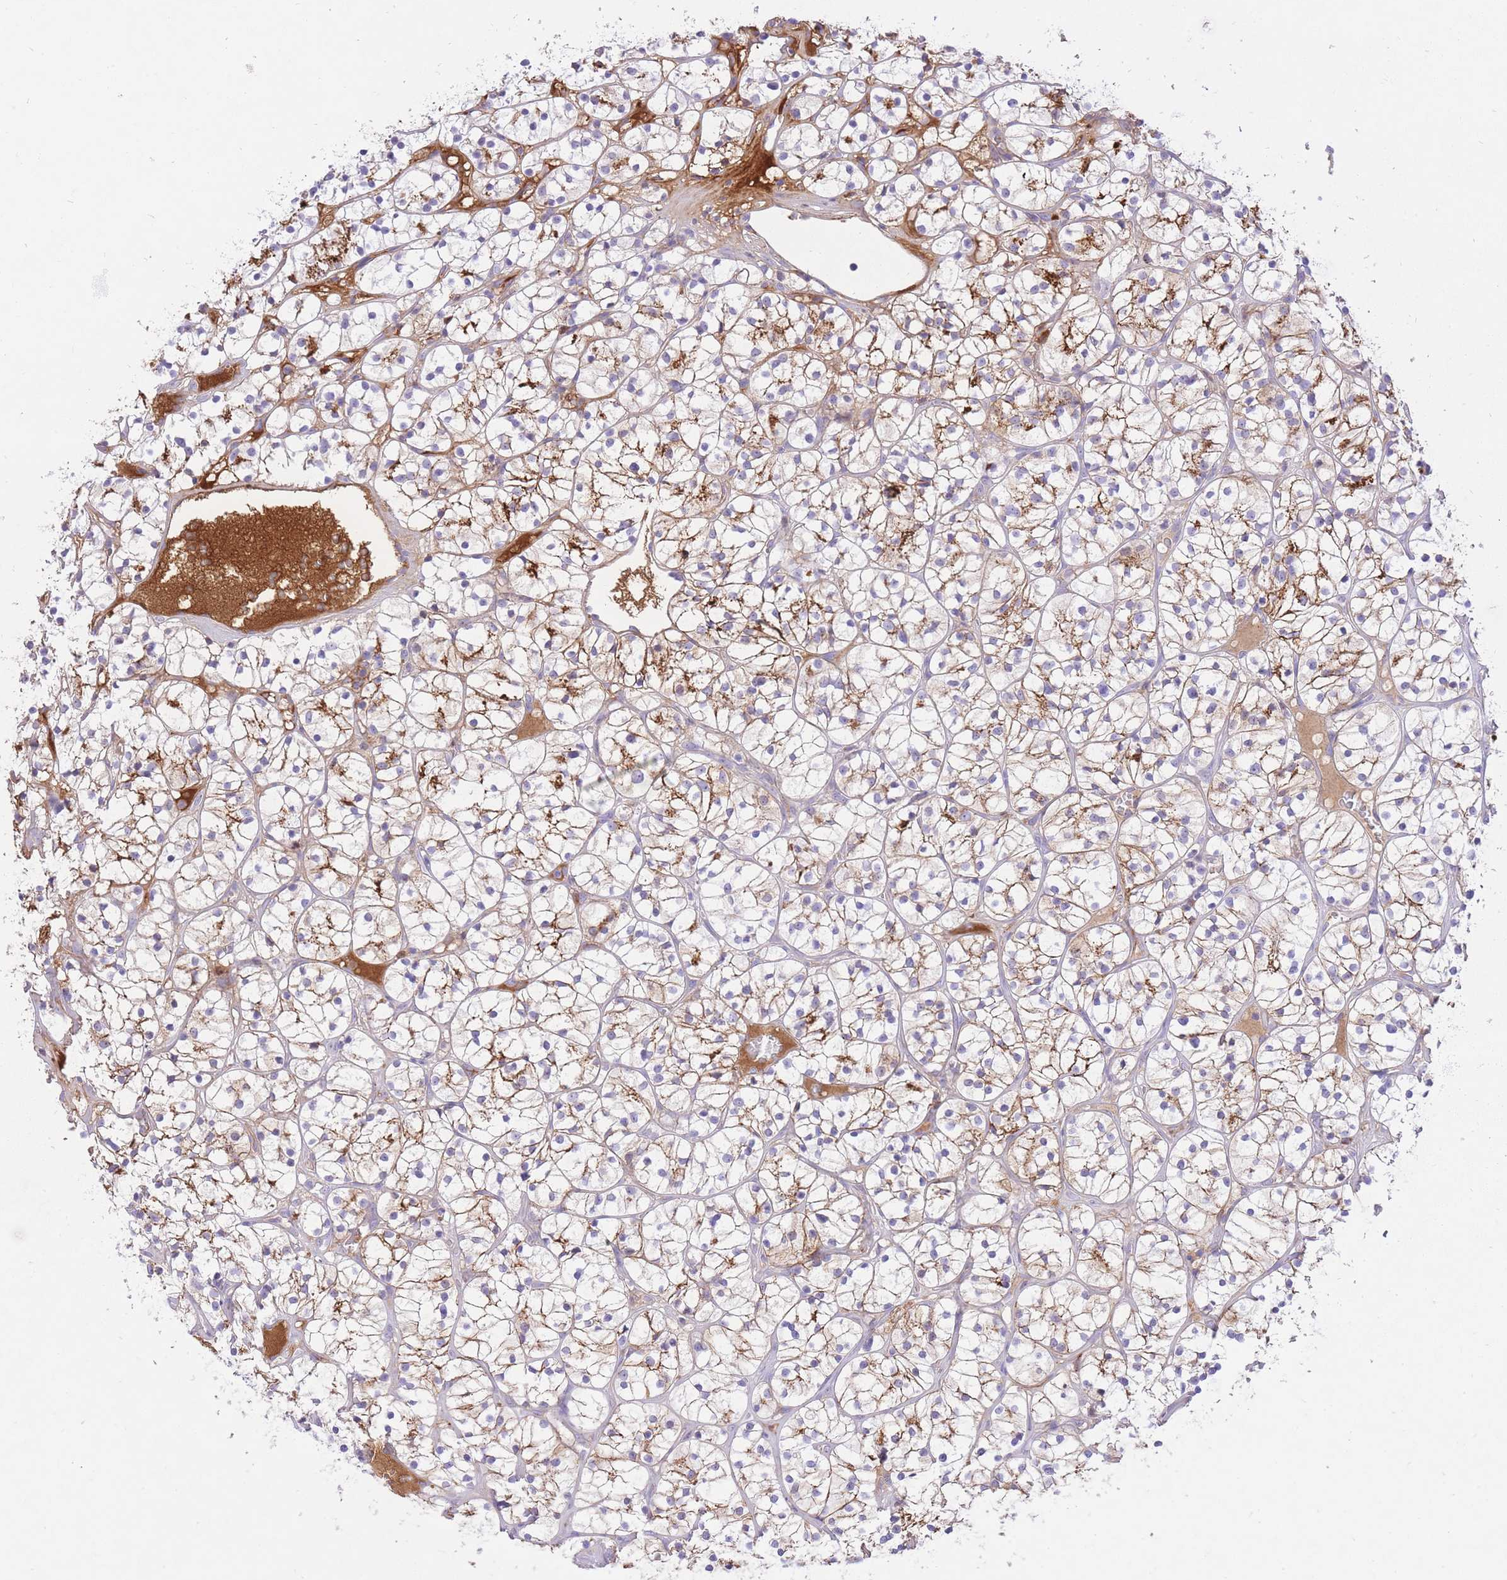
{"staining": {"intensity": "moderate", "quantity": "25%-75%", "location": "cytoplasmic/membranous"}, "tissue": "renal cancer", "cell_type": "Tumor cells", "image_type": "cancer", "snomed": [{"axis": "morphology", "description": "Adenocarcinoma, NOS"}, {"axis": "topography", "description": "Kidney"}], "caption": "High-power microscopy captured an immunohistochemistry (IHC) micrograph of renal adenocarcinoma, revealing moderate cytoplasmic/membranous positivity in about 25%-75% of tumor cells. The staining was performed using DAB (3,3'-diaminobenzidine), with brown indicating positive protein expression. Nuclei are stained blue with hematoxylin.", "gene": "HRG", "patient": {"sex": "female", "age": 64}}